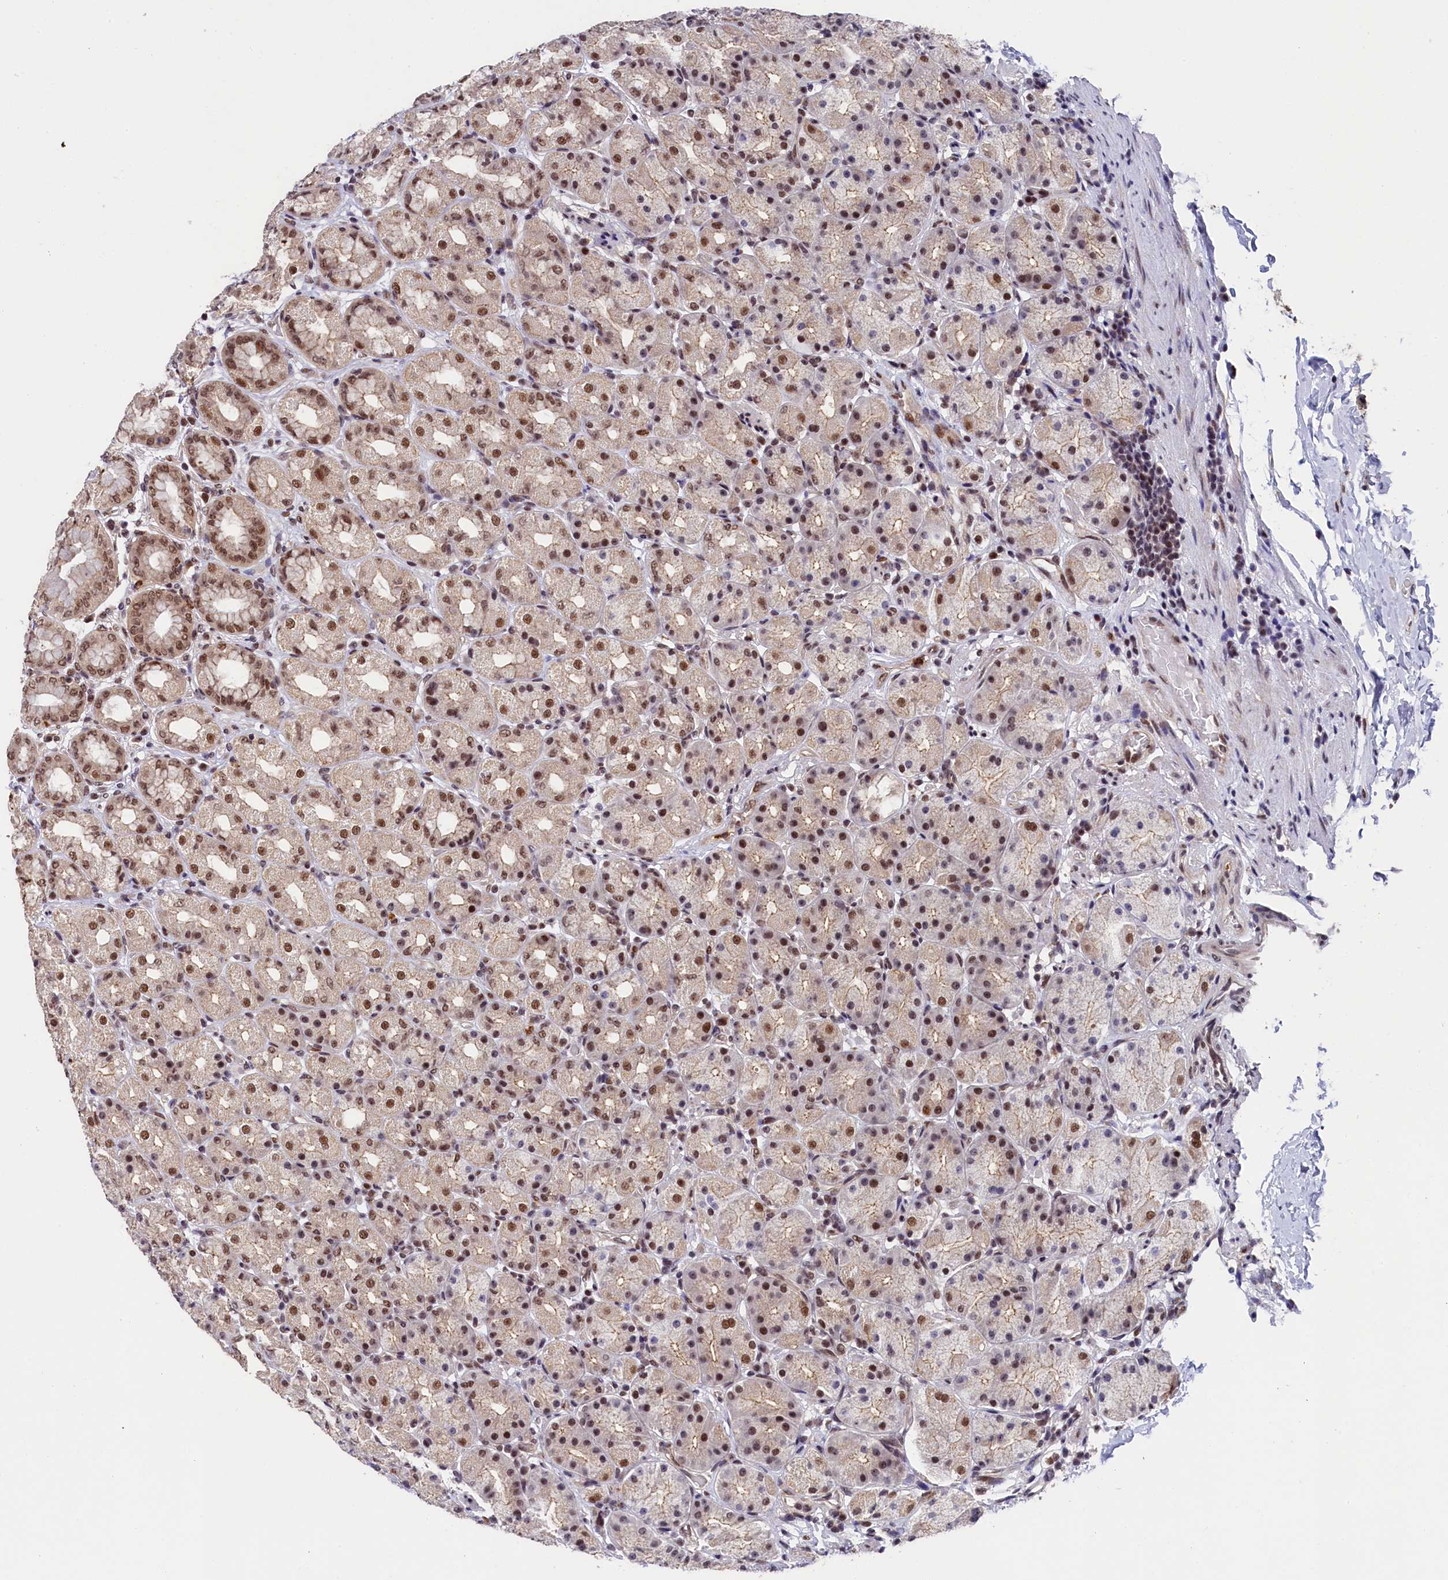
{"staining": {"intensity": "strong", "quantity": ">75%", "location": "cytoplasmic/membranous,nuclear"}, "tissue": "stomach", "cell_type": "Glandular cells", "image_type": "normal", "snomed": [{"axis": "morphology", "description": "Normal tissue, NOS"}, {"axis": "topography", "description": "Stomach, upper"}], "caption": "Benign stomach reveals strong cytoplasmic/membranous,nuclear expression in about >75% of glandular cells, visualized by immunohistochemistry. The staining was performed using DAB (3,3'-diaminobenzidine), with brown indicating positive protein expression. Nuclei are stained blue with hematoxylin.", "gene": "ADIG", "patient": {"sex": "male", "age": 68}}